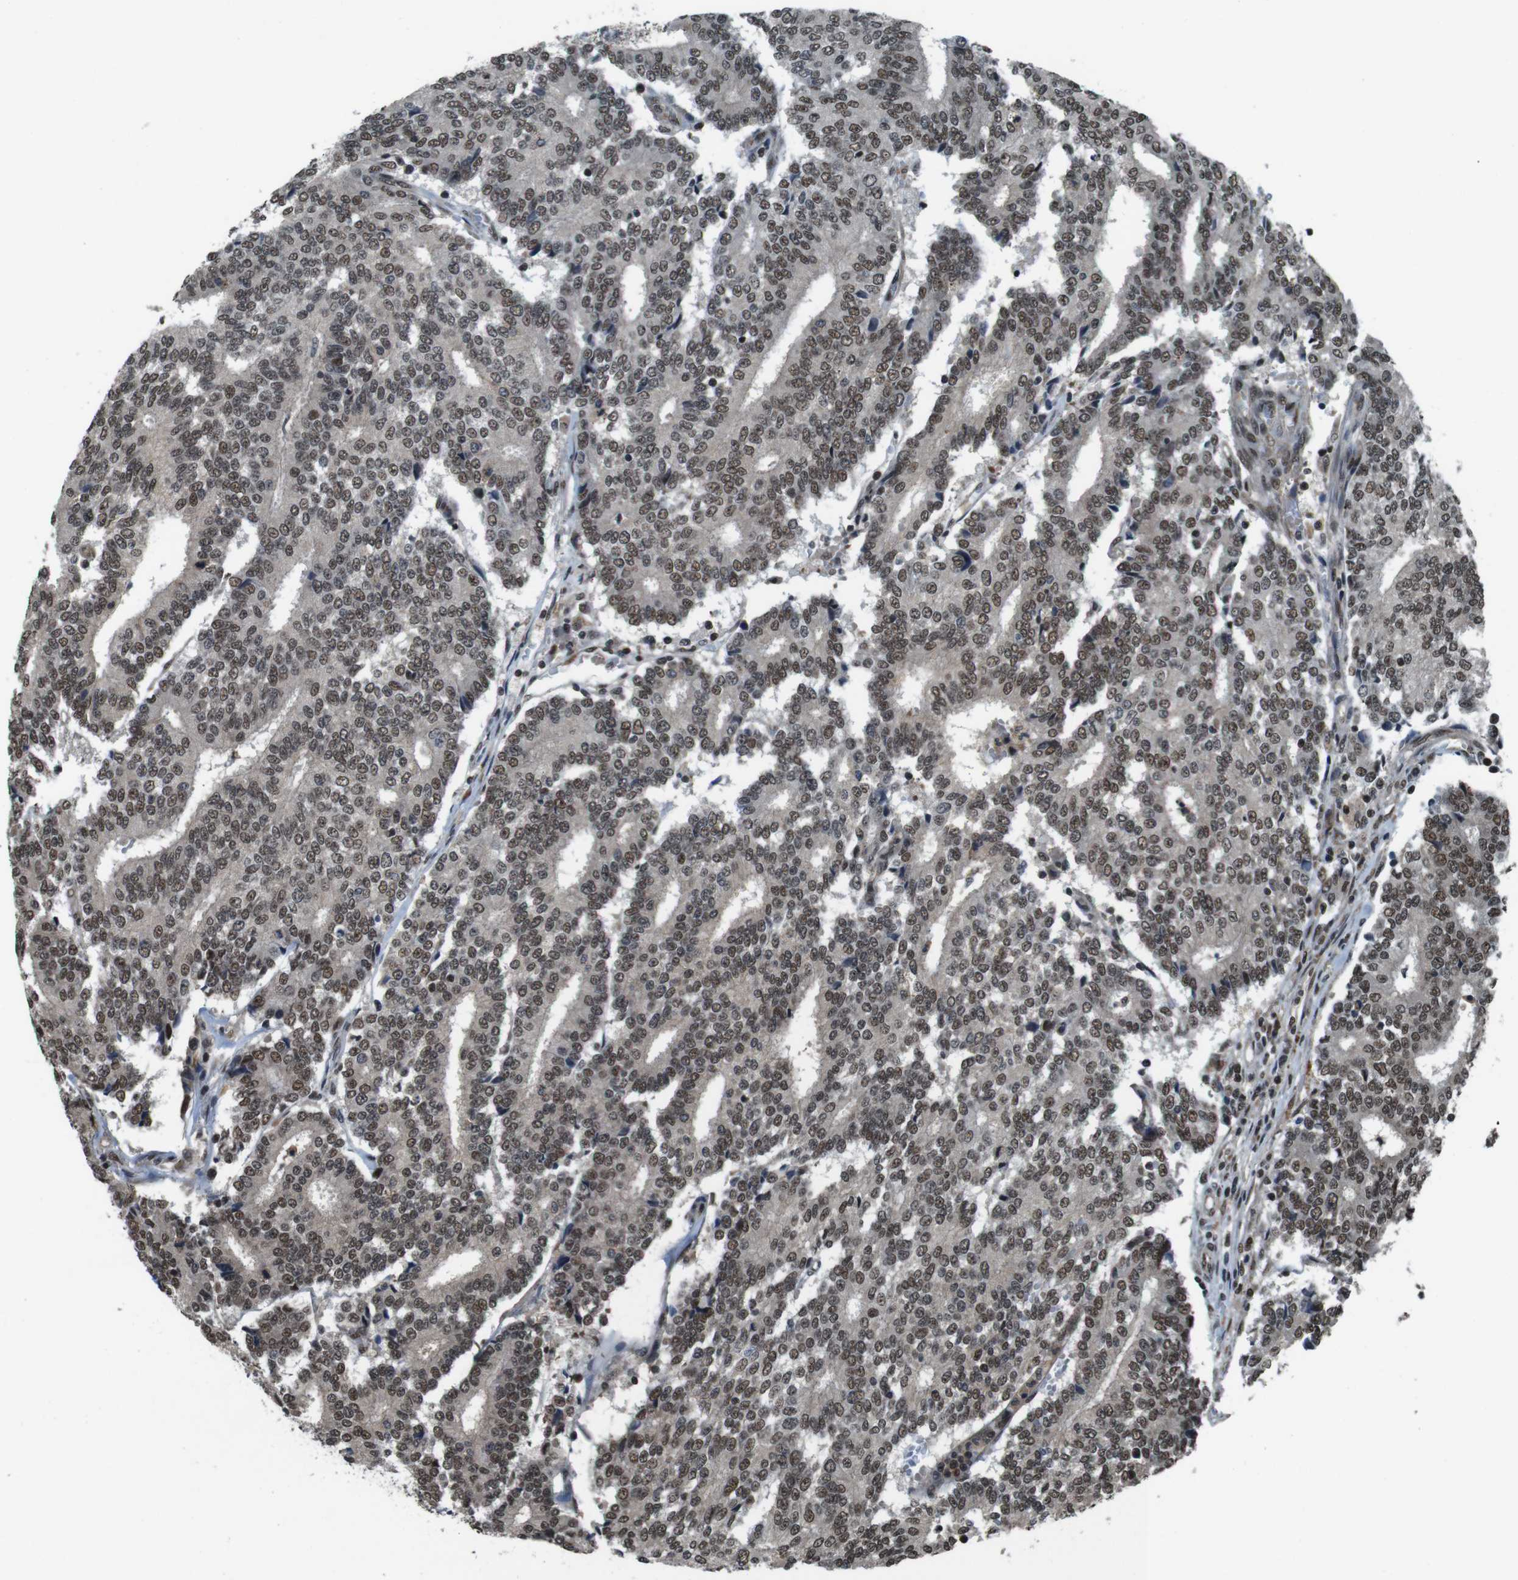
{"staining": {"intensity": "moderate", "quantity": ">75%", "location": "nuclear"}, "tissue": "prostate cancer", "cell_type": "Tumor cells", "image_type": "cancer", "snomed": [{"axis": "morphology", "description": "Normal tissue, NOS"}, {"axis": "morphology", "description": "Adenocarcinoma, High grade"}, {"axis": "topography", "description": "Prostate"}, {"axis": "topography", "description": "Seminal veicle"}], "caption": "The image shows staining of prostate cancer (adenocarcinoma (high-grade)), revealing moderate nuclear protein staining (brown color) within tumor cells. (Stains: DAB in brown, nuclei in blue, Microscopy: brightfield microscopy at high magnification).", "gene": "NR4A2", "patient": {"sex": "male", "age": 55}}